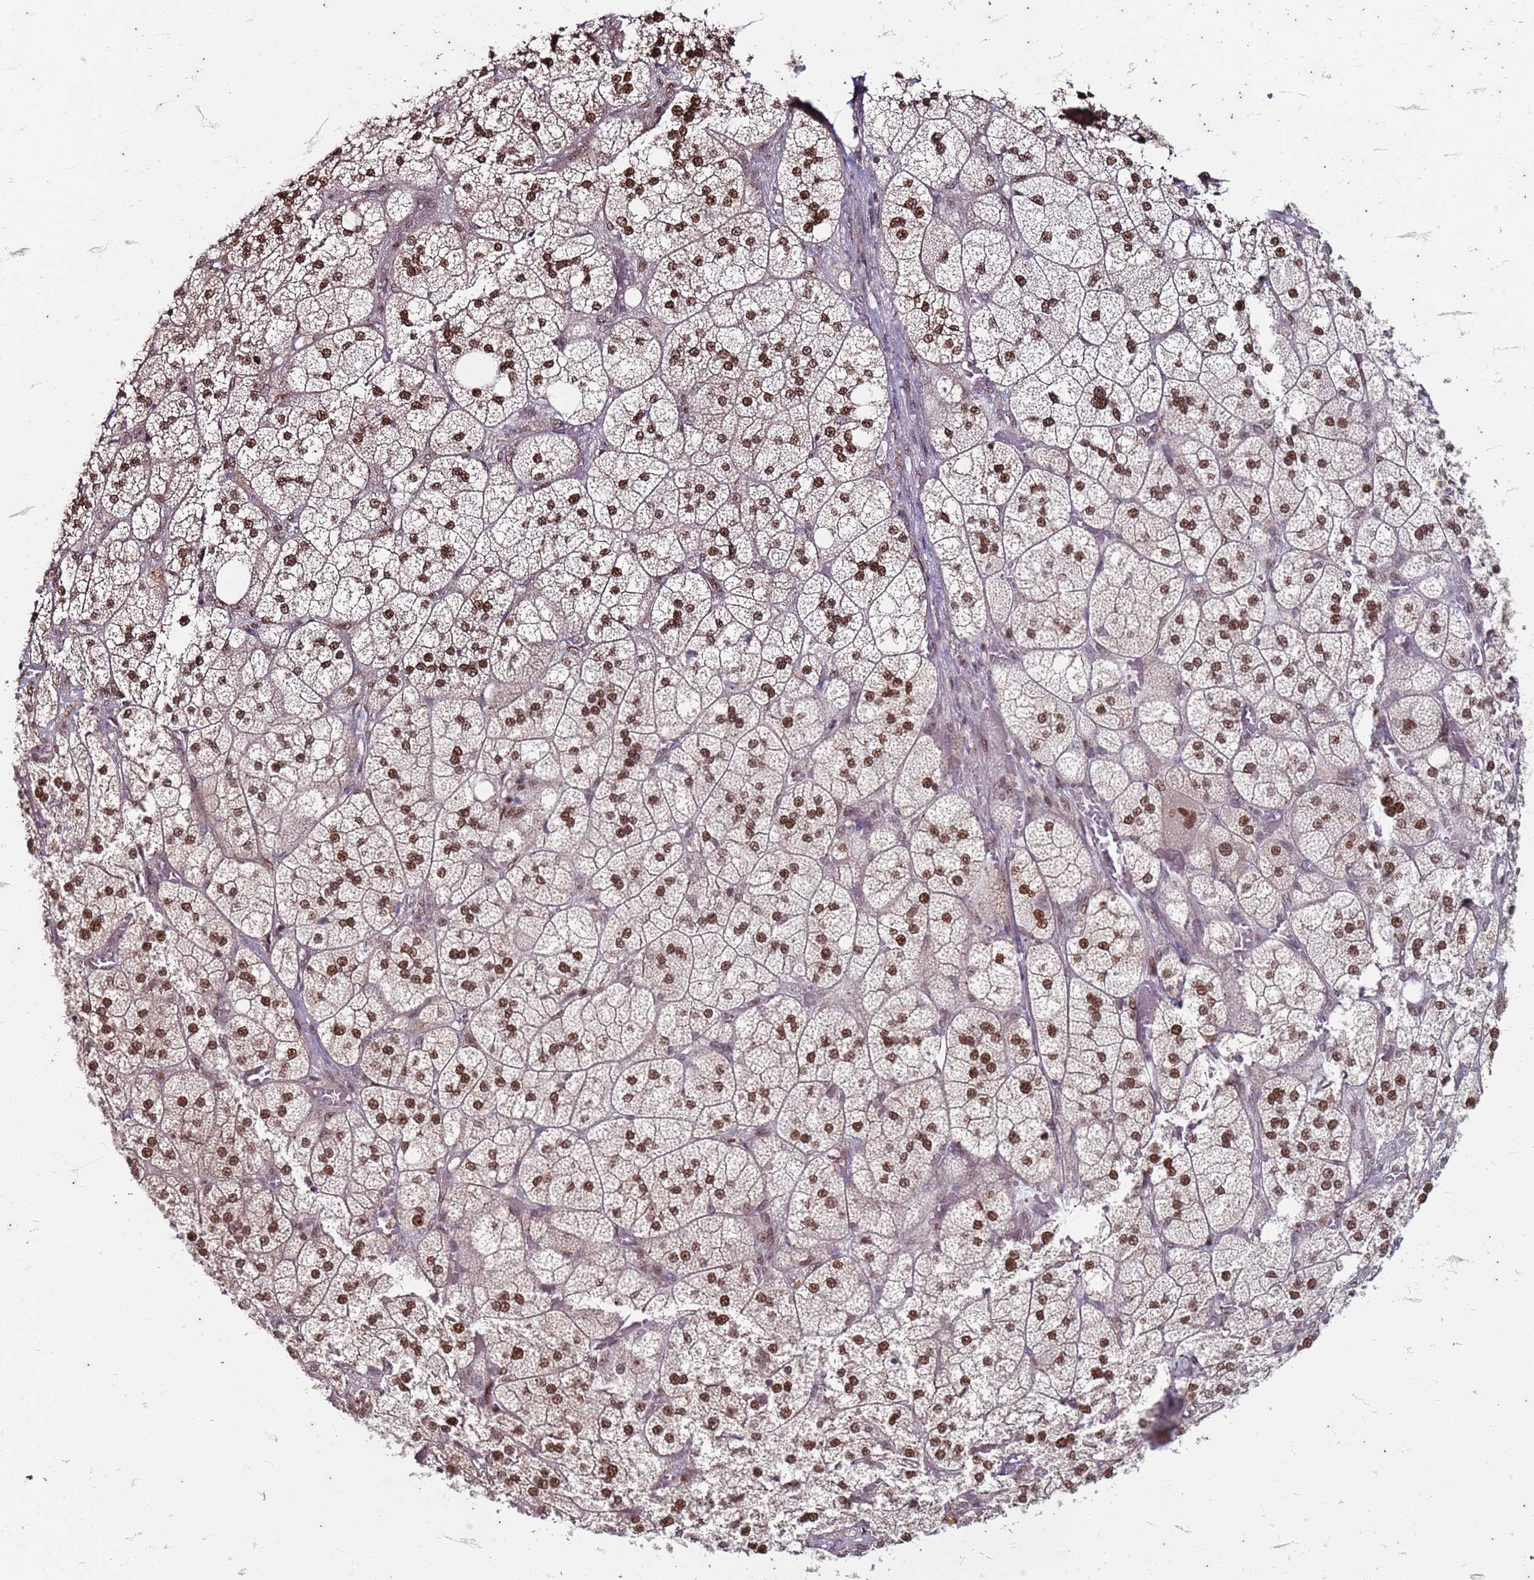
{"staining": {"intensity": "strong", "quantity": ">75%", "location": "nuclear"}, "tissue": "adrenal gland", "cell_type": "Glandular cells", "image_type": "normal", "snomed": [{"axis": "morphology", "description": "Normal tissue, NOS"}, {"axis": "topography", "description": "Adrenal gland"}], "caption": "Brown immunohistochemical staining in unremarkable human adrenal gland displays strong nuclear expression in about >75% of glandular cells. (DAB (3,3'-diaminobenzidine) IHC with brightfield microscopy, high magnification).", "gene": "TRMT6", "patient": {"sex": "male", "age": 61}}